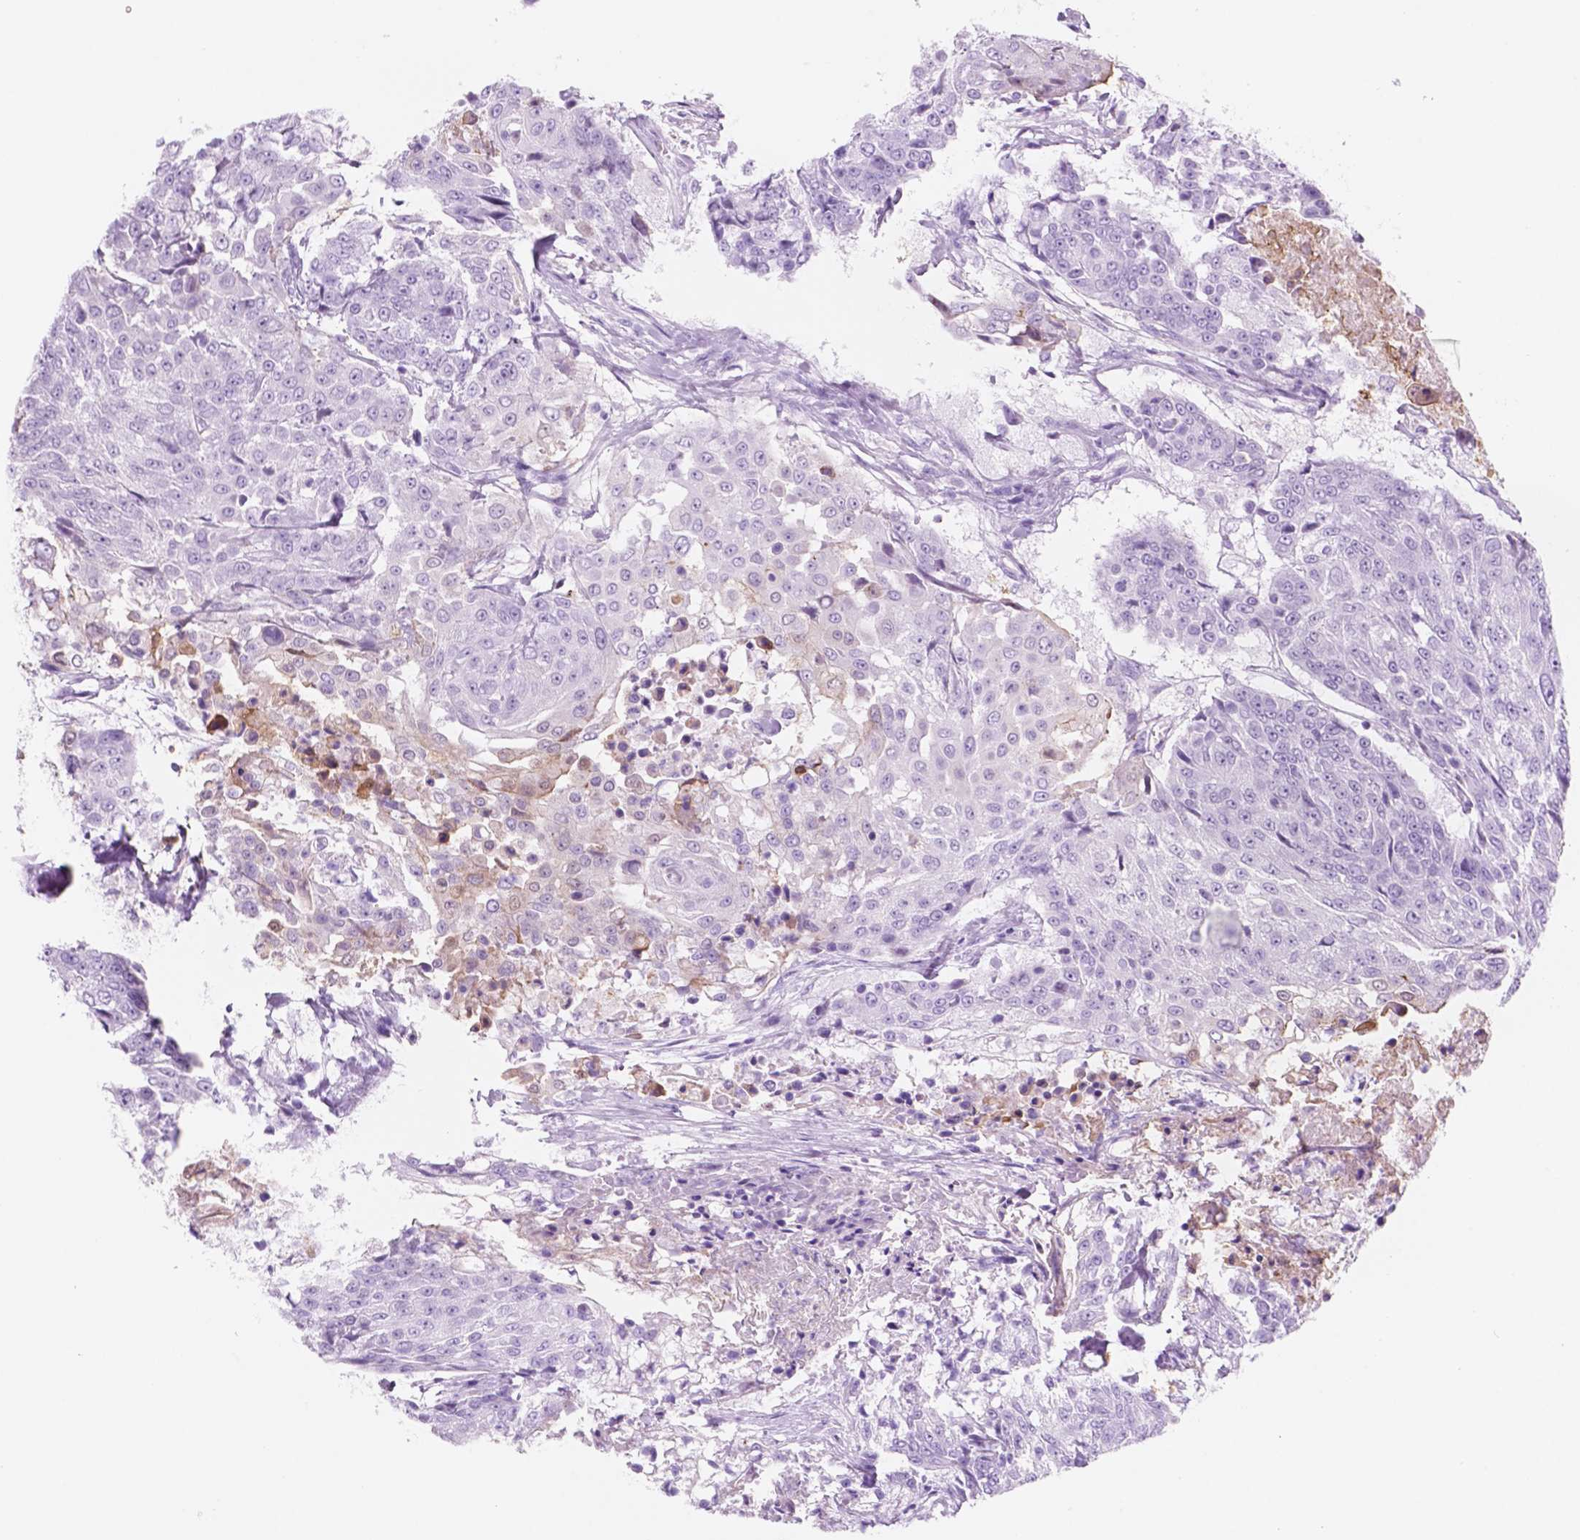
{"staining": {"intensity": "negative", "quantity": "none", "location": "none"}, "tissue": "urothelial cancer", "cell_type": "Tumor cells", "image_type": "cancer", "snomed": [{"axis": "morphology", "description": "Urothelial carcinoma, High grade"}, {"axis": "topography", "description": "Urinary bladder"}], "caption": "This is an IHC histopathology image of urothelial carcinoma (high-grade). There is no positivity in tumor cells.", "gene": "CUZD1", "patient": {"sex": "female", "age": 63}}